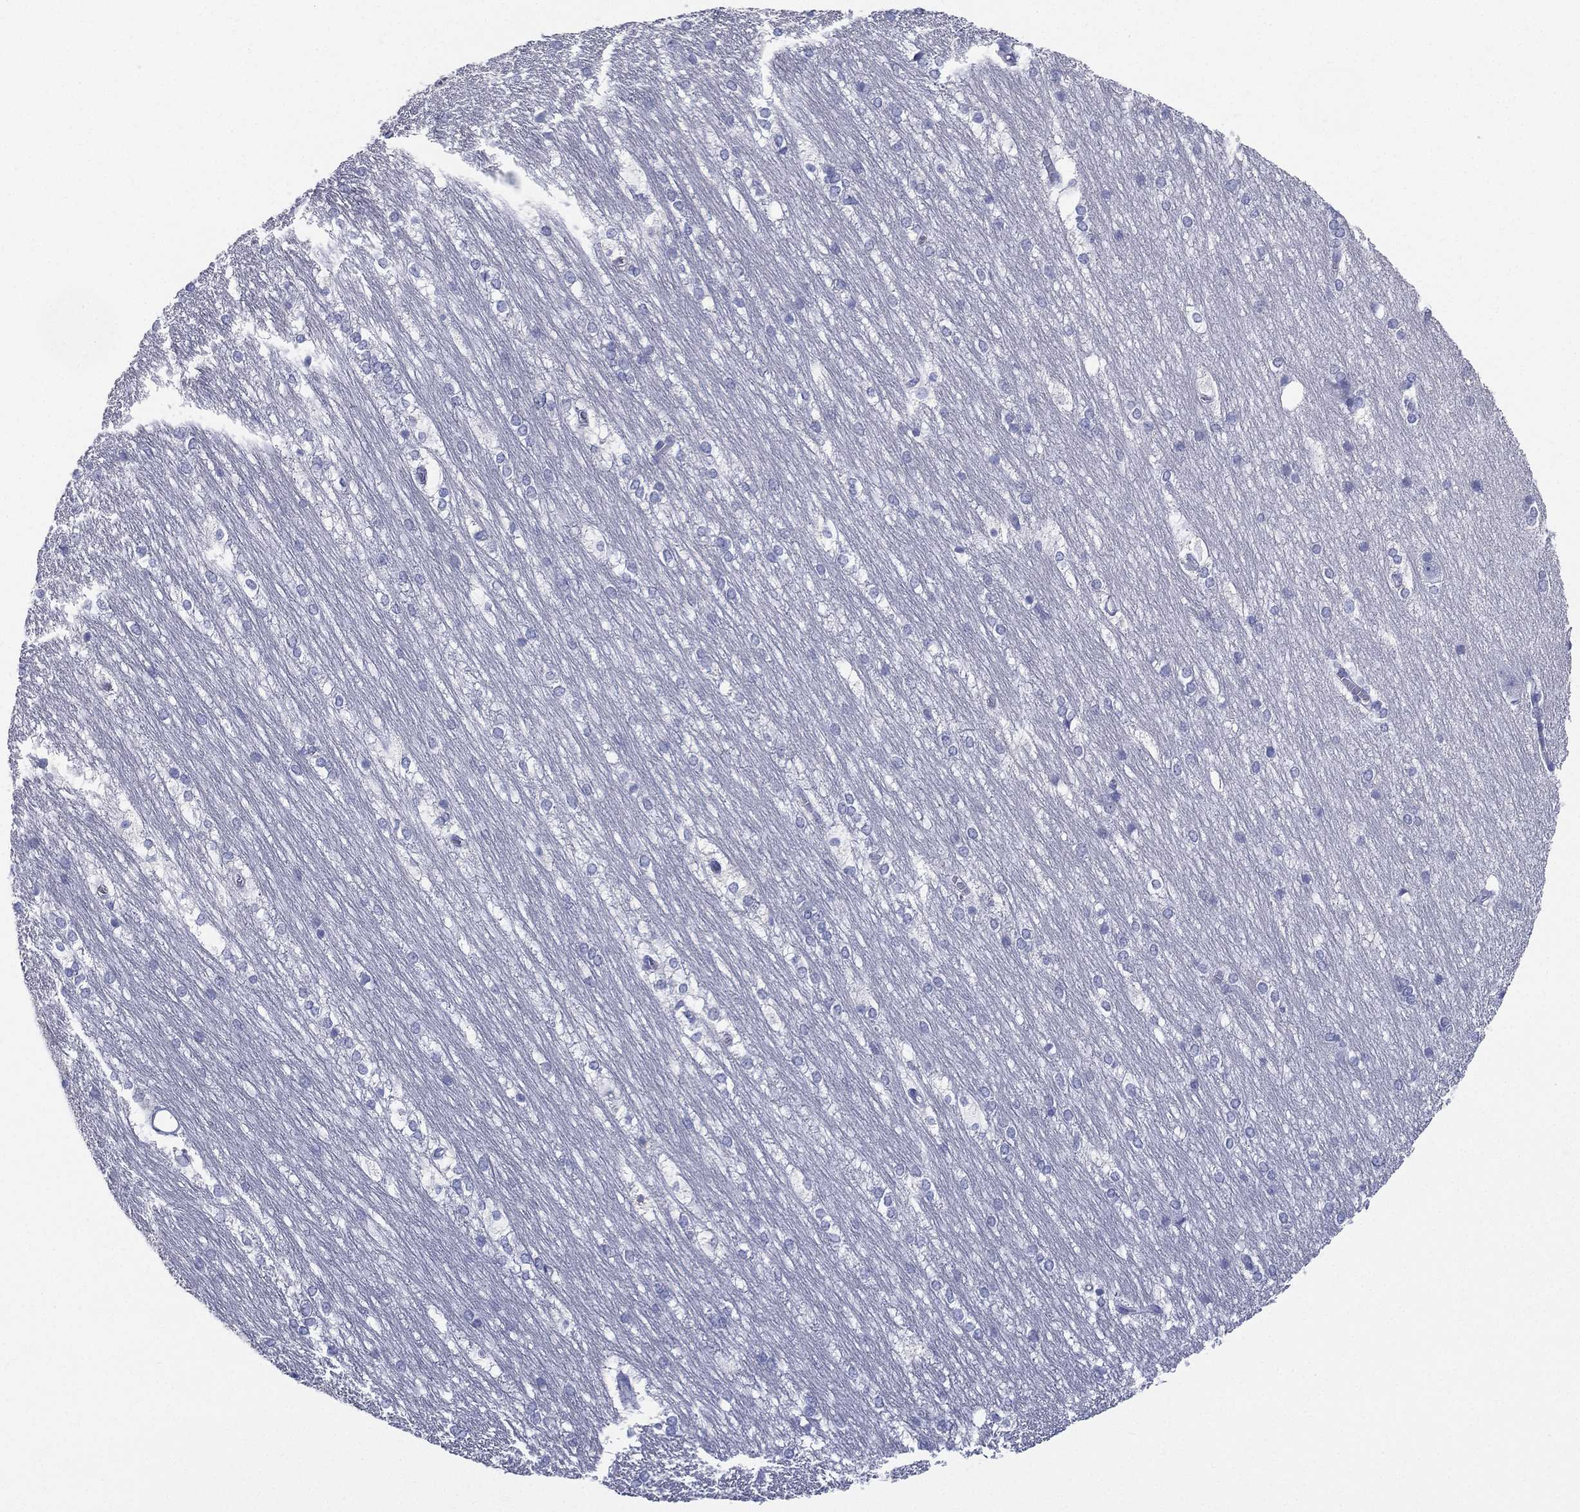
{"staining": {"intensity": "negative", "quantity": "none", "location": "none"}, "tissue": "hippocampus", "cell_type": "Glial cells", "image_type": "normal", "snomed": [{"axis": "morphology", "description": "Normal tissue, NOS"}, {"axis": "topography", "description": "Cerebral cortex"}, {"axis": "topography", "description": "Hippocampus"}], "caption": "A photomicrograph of hippocampus stained for a protein exhibits no brown staining in glial cells. The staining is performed using DAB brown chromogen with nuclei counter-stained in using hematoxylin.", "gene": "RSPH4A", "patient": {"sex": "female", "age": 19}}